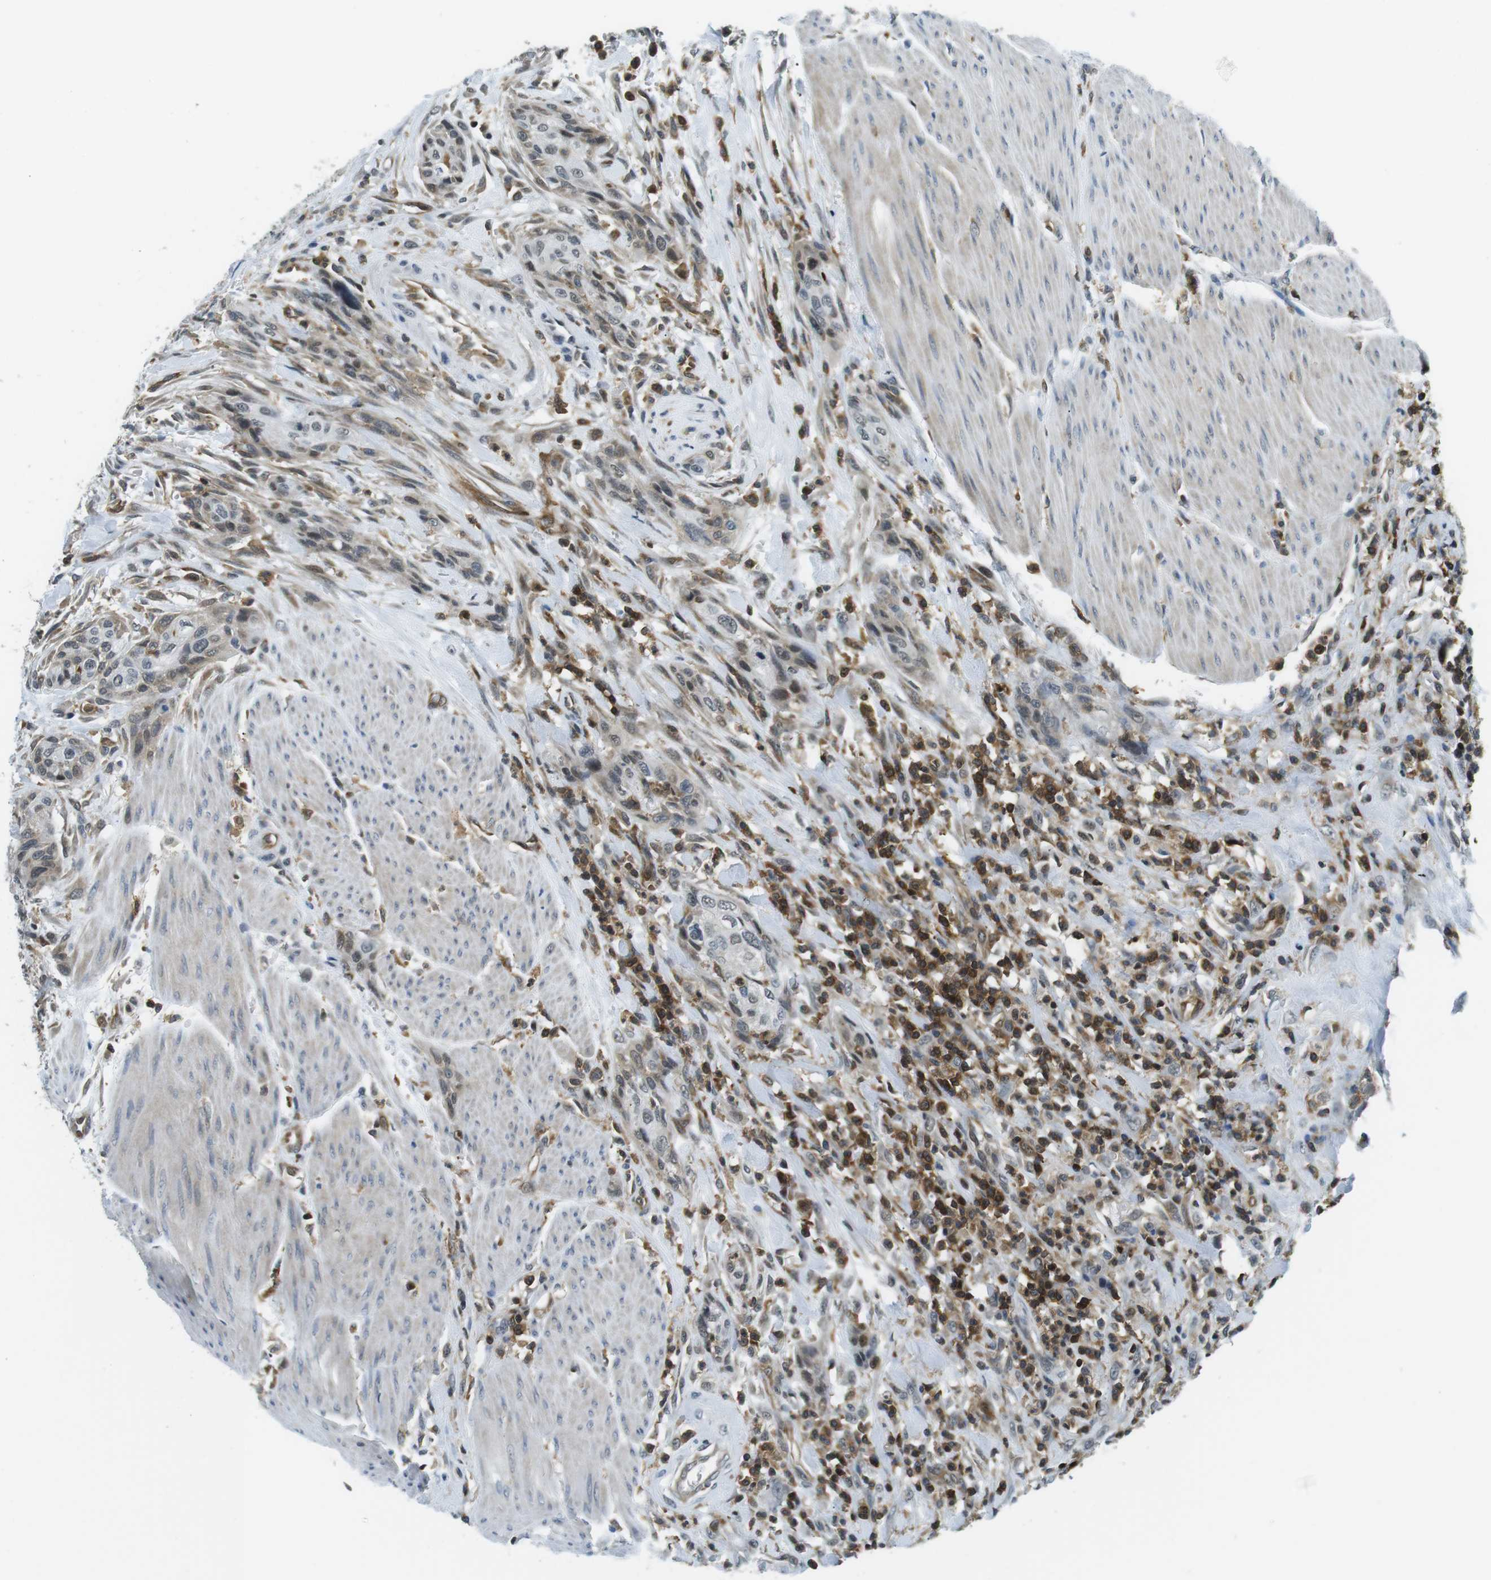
{"staining": {"intensity": "negative", "quantity": "none", "location": "none"}, "tissue": "urothelial cancer", "cell_type": "Tumor cells", "image_type": "cancer", "snomed": [{"axis": "morphology", "description": "Urothelial carcinoma, High grade"}, {"axis": "topography", "description": "Urinary bladder"}], "caption": "Protein analysis of urothelial cancer shows no significant staining in tumor cells. (Brightfield microscopy of DAB (3,3'-diaminobenzidine) immunohistochemistry at high magnification).", "gene": "STK10", "patient": {"sex": "male", "age": 35}}